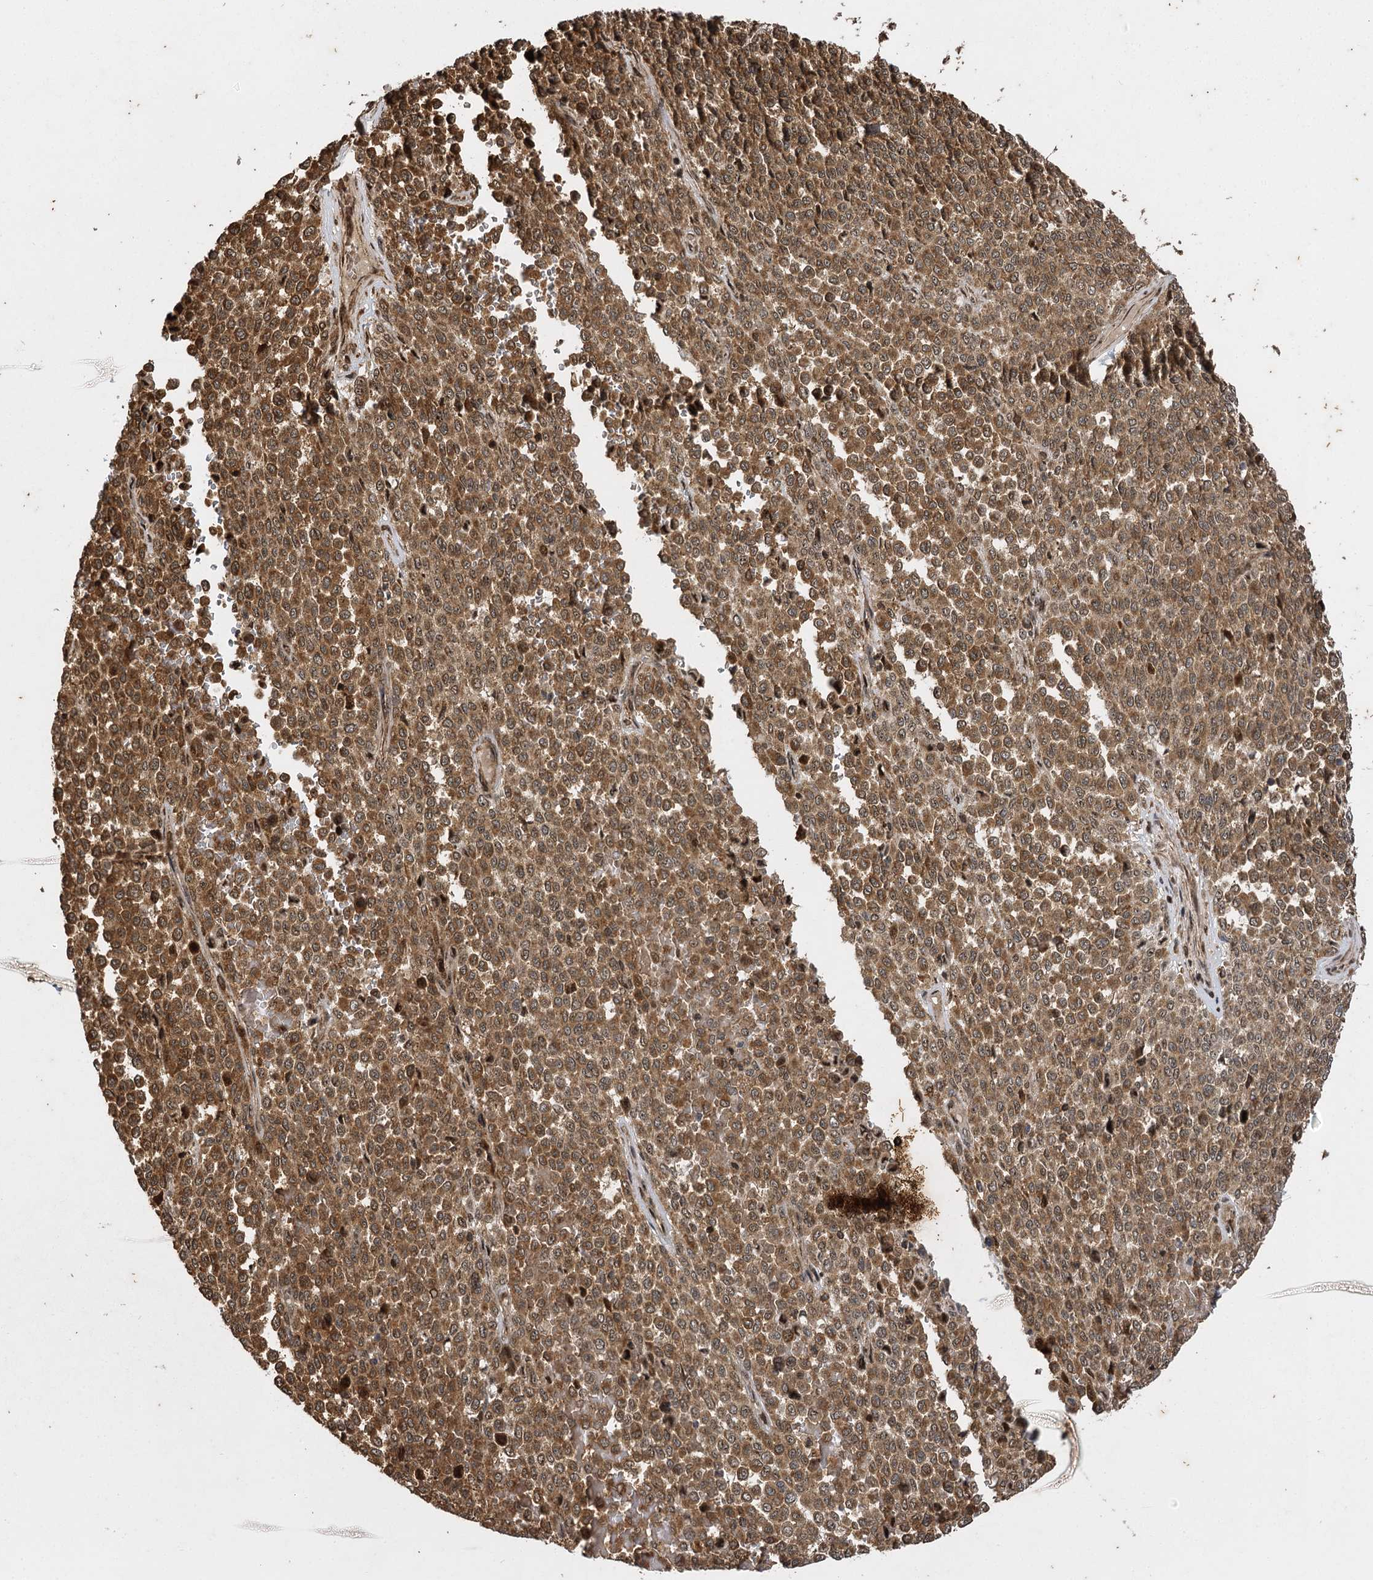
{"staining": {"intensity": "moderate", "quantity": ">75%", "location": "cytoplasmic/membranous,nuclear"}, "tissue": "melanoma", "cell_type": "Tumor cells", "image_type": "cancer", "snomed": [{"axis": "morphology", "description": "Malignant melanoma, Metastatic site"}, {"axis": "topography", "description": "Pancreas"}], "caption": "Human malignant melanoma (metastatic site) stained with a protein marker displays moderate staining in tumor cells.", "gene": "IL11RA", "patient": {"sex": "female", "age": 30}}